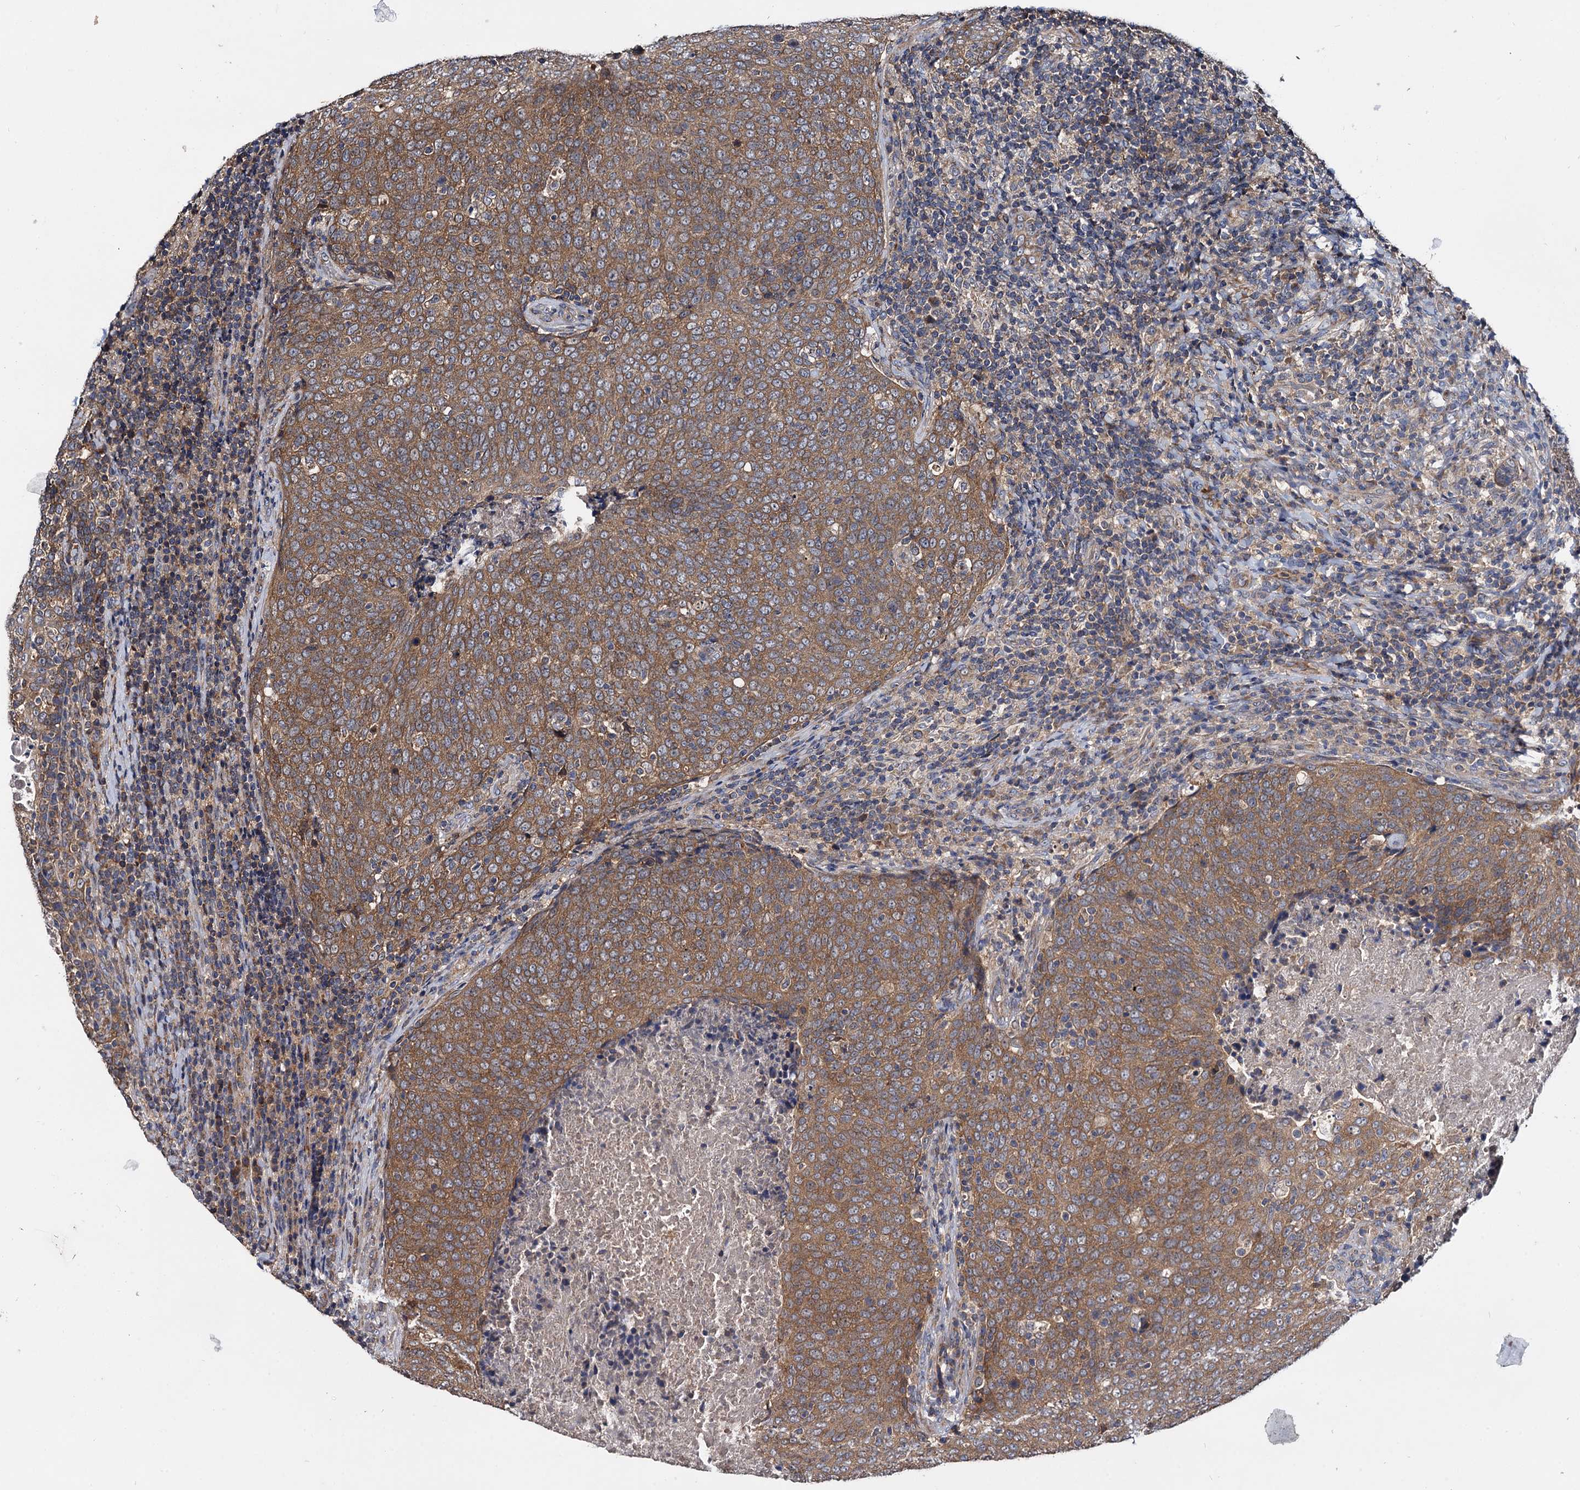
{"staining": {"intensity": "moderate", "quantity": ">75%", "location": "cytoplasmic/membranous"}, "tissue": "head and neck cancer", "cell_type": "Tumor cells", "image_type": "cancer", "snomed": [{"axis": "morphology", "description": "Squamous cell carcinoma, NOS"}, {"axis": "morphology", "description": "Squamous cell carcinoma, metastatic, NOS"}, {"axis": "topography", "description": "Lymph node"}, {"axis": "topography", "description": "Head-Neck"}], "caption": "Moderate cytoplasmic/membranous staining for a protein is identified in about >75% of tumor cells of head and neck metastatic squamous cell carcinoma using immunohistochemistry.", "gene": "CEP192", "patient": {"sex": "male", "age": 62}}